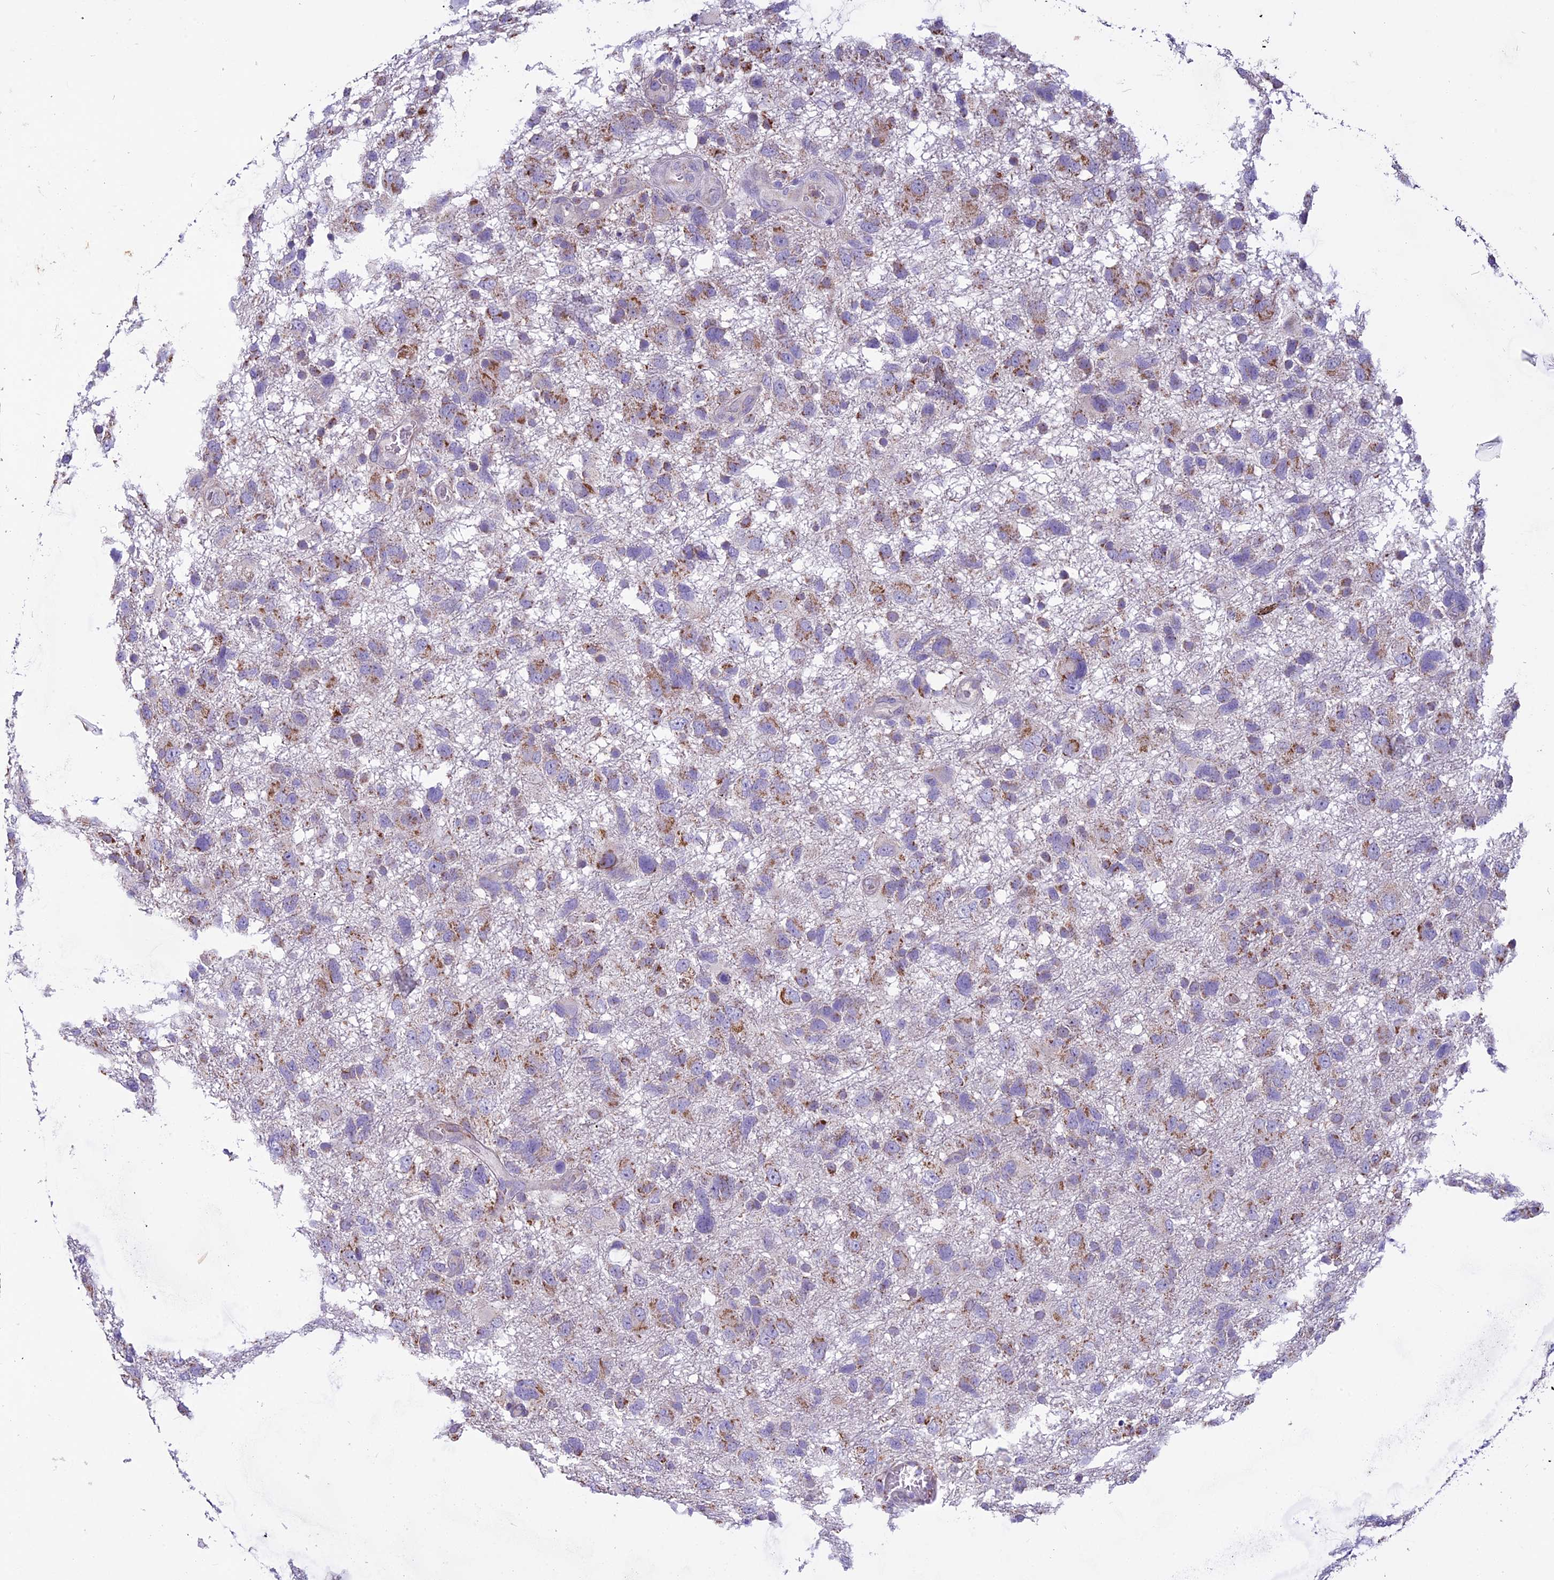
{"staining": {"intensity": "moderate", "quantity": "25%-75%", "location": "cytoplasmic/membranous"}, "tissue": "glioma", "cell_type": "Tumor cells", "image_type": "cancer", "snomed": [{"axis": "morphology", "description": "Glioma, malignant, High grade"}, {"axis": "topography", "description": "Brain"}], "caption": "Immunohistochemistry histopathology image of malignant glioma (high-grade) stained for a protein (brown), which demonstrates medium levels of moderate cytoplasmic/membranous expression in about 25%-75% of tumor cells.", "gene": "MIEF2", "patient": {"sex": "male", "age": 61}}